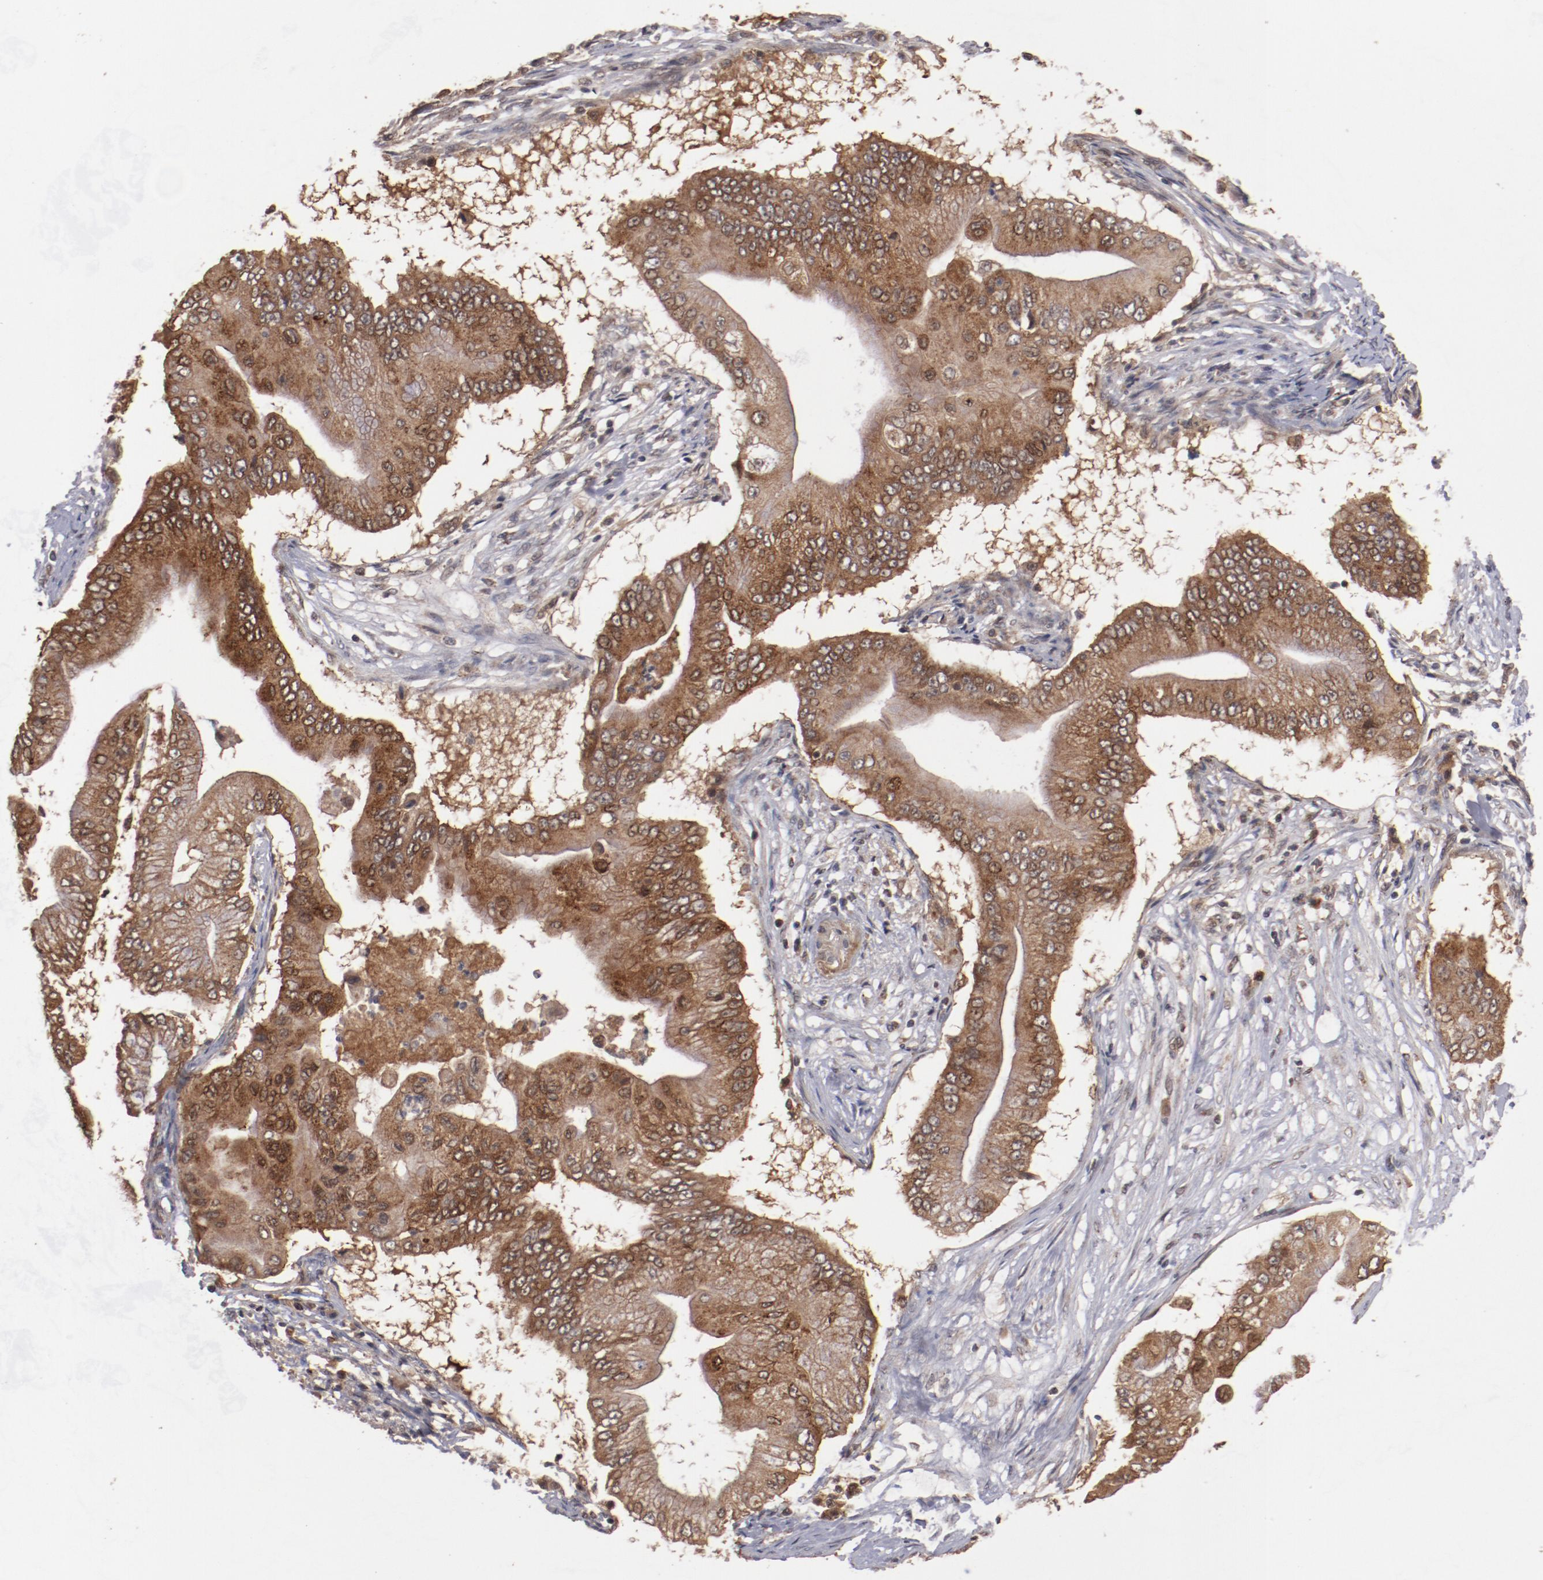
{"staining": {"intensity": "strong", "quantity": ">75%", "location": "cytoplasmic/membranous"}, "tissue": "pancreatic cancer", "cell_type": "Tumor cells", "image_type": "cancer", "snomed": [{"axis": "morphology", "description": "Adenocarcinoma, NOS"}, {"axis": "topography", "description": "Pancreas"}], "caption": "Immunohistochemical staining of pancreatic cancer (adenocarcinoma) shows high levels of strong cytoplasmic/membranous staining in about >75% of tumor cells. (IHC, brightfield microscopy, high magnification).", "gene": "TENM1", "patient": {"sex": "male", "age": 62}}